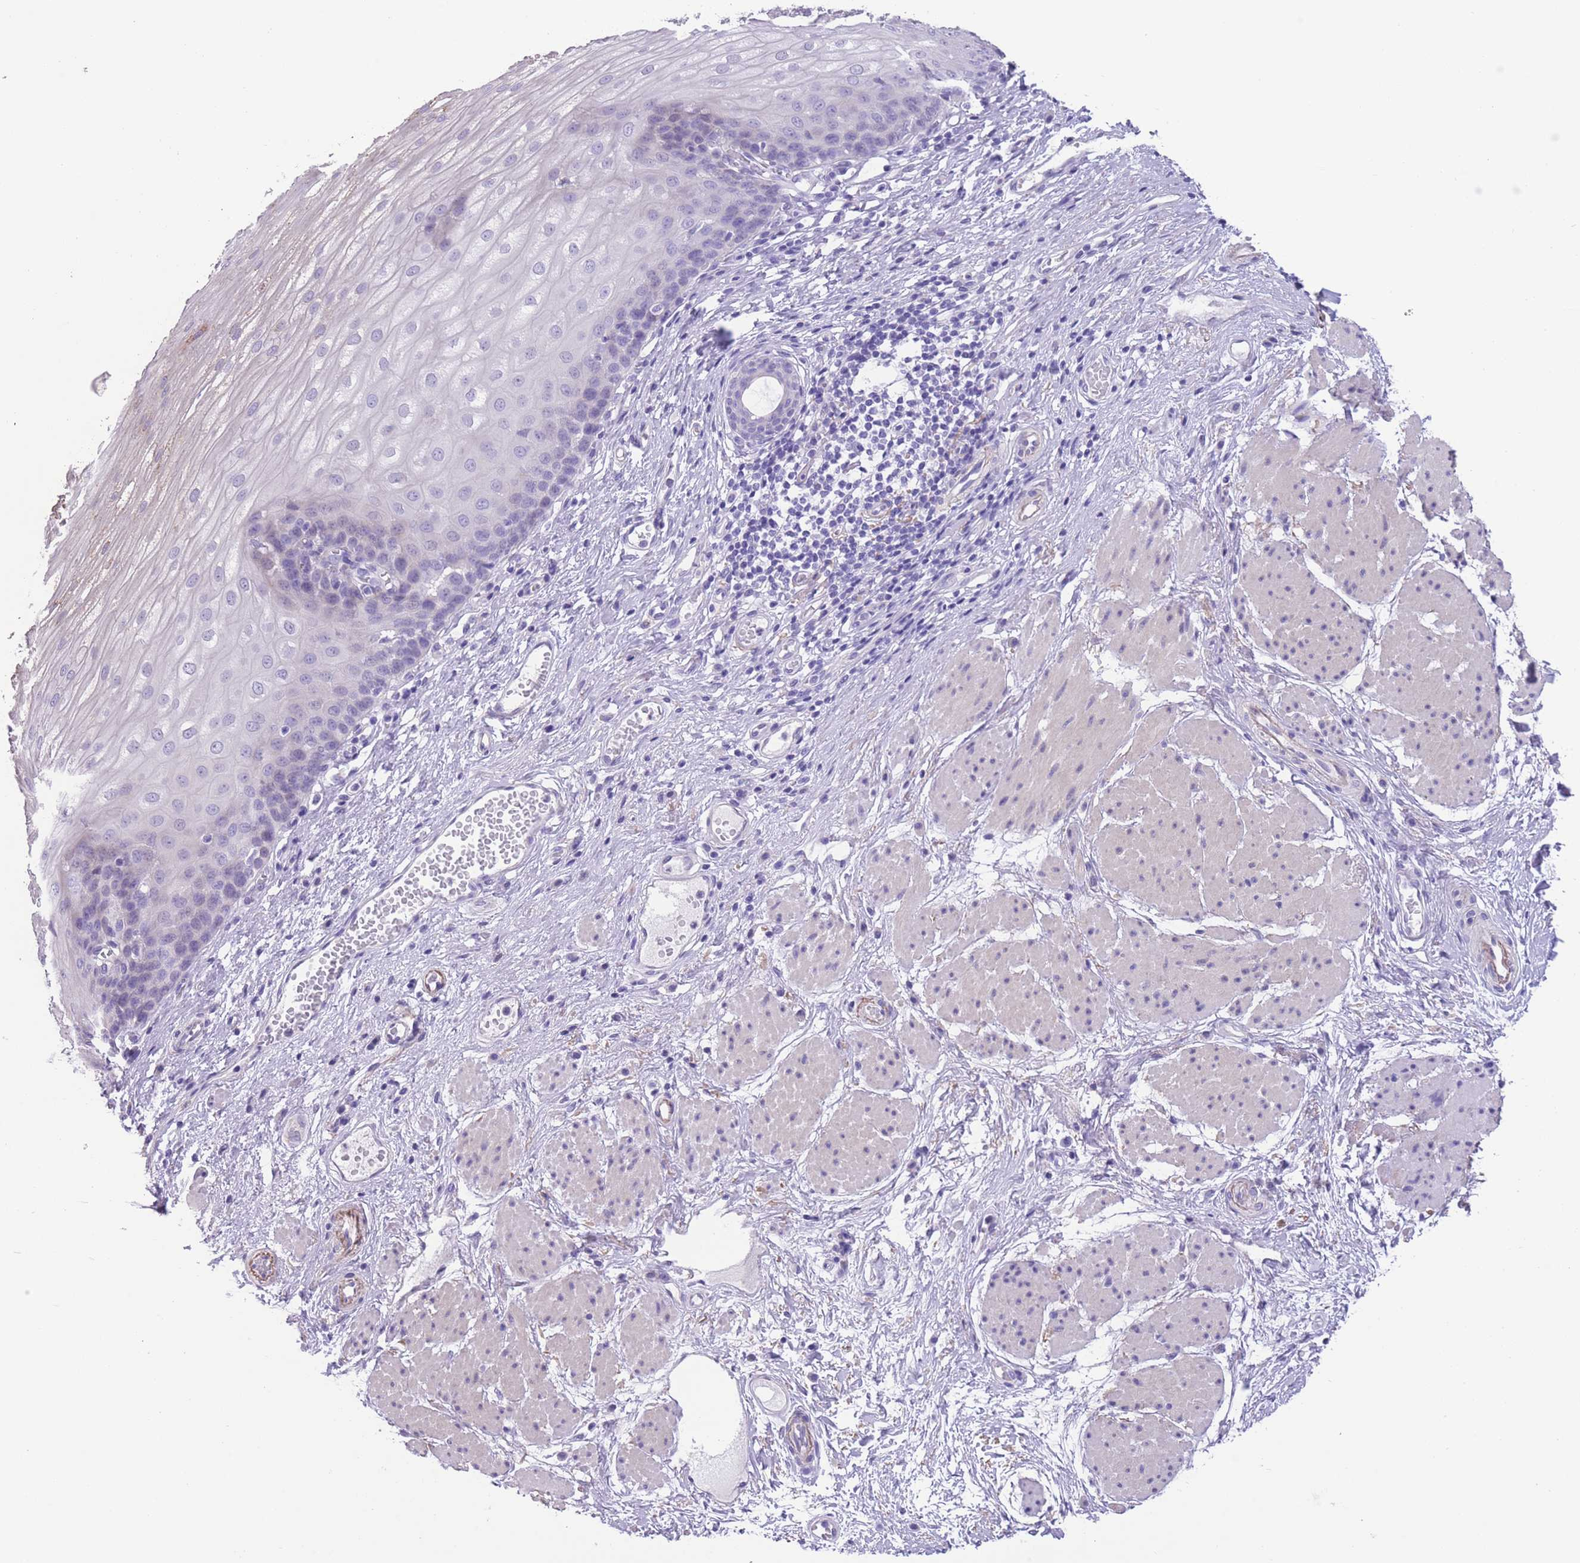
{"staining": {"intensity": "negative", "quantity": "none", "location": "none"}, "tissue": "esophagus", "cell_type": "Squamous epithelial cells", "image_type": "normal", "snomed": [{"axis": "morphology", "description": "Normal tissue, NOS"}, {"axis": "topography", "description": "Esophagus"}], "caption": "Immunohistochemical staining of benign esophagus exhibits no significant staining in squamous epithelial cells. Nuclei are stained in blue.", "gene": "RAI2", "patient": {"sex": "male", "age": 69}}